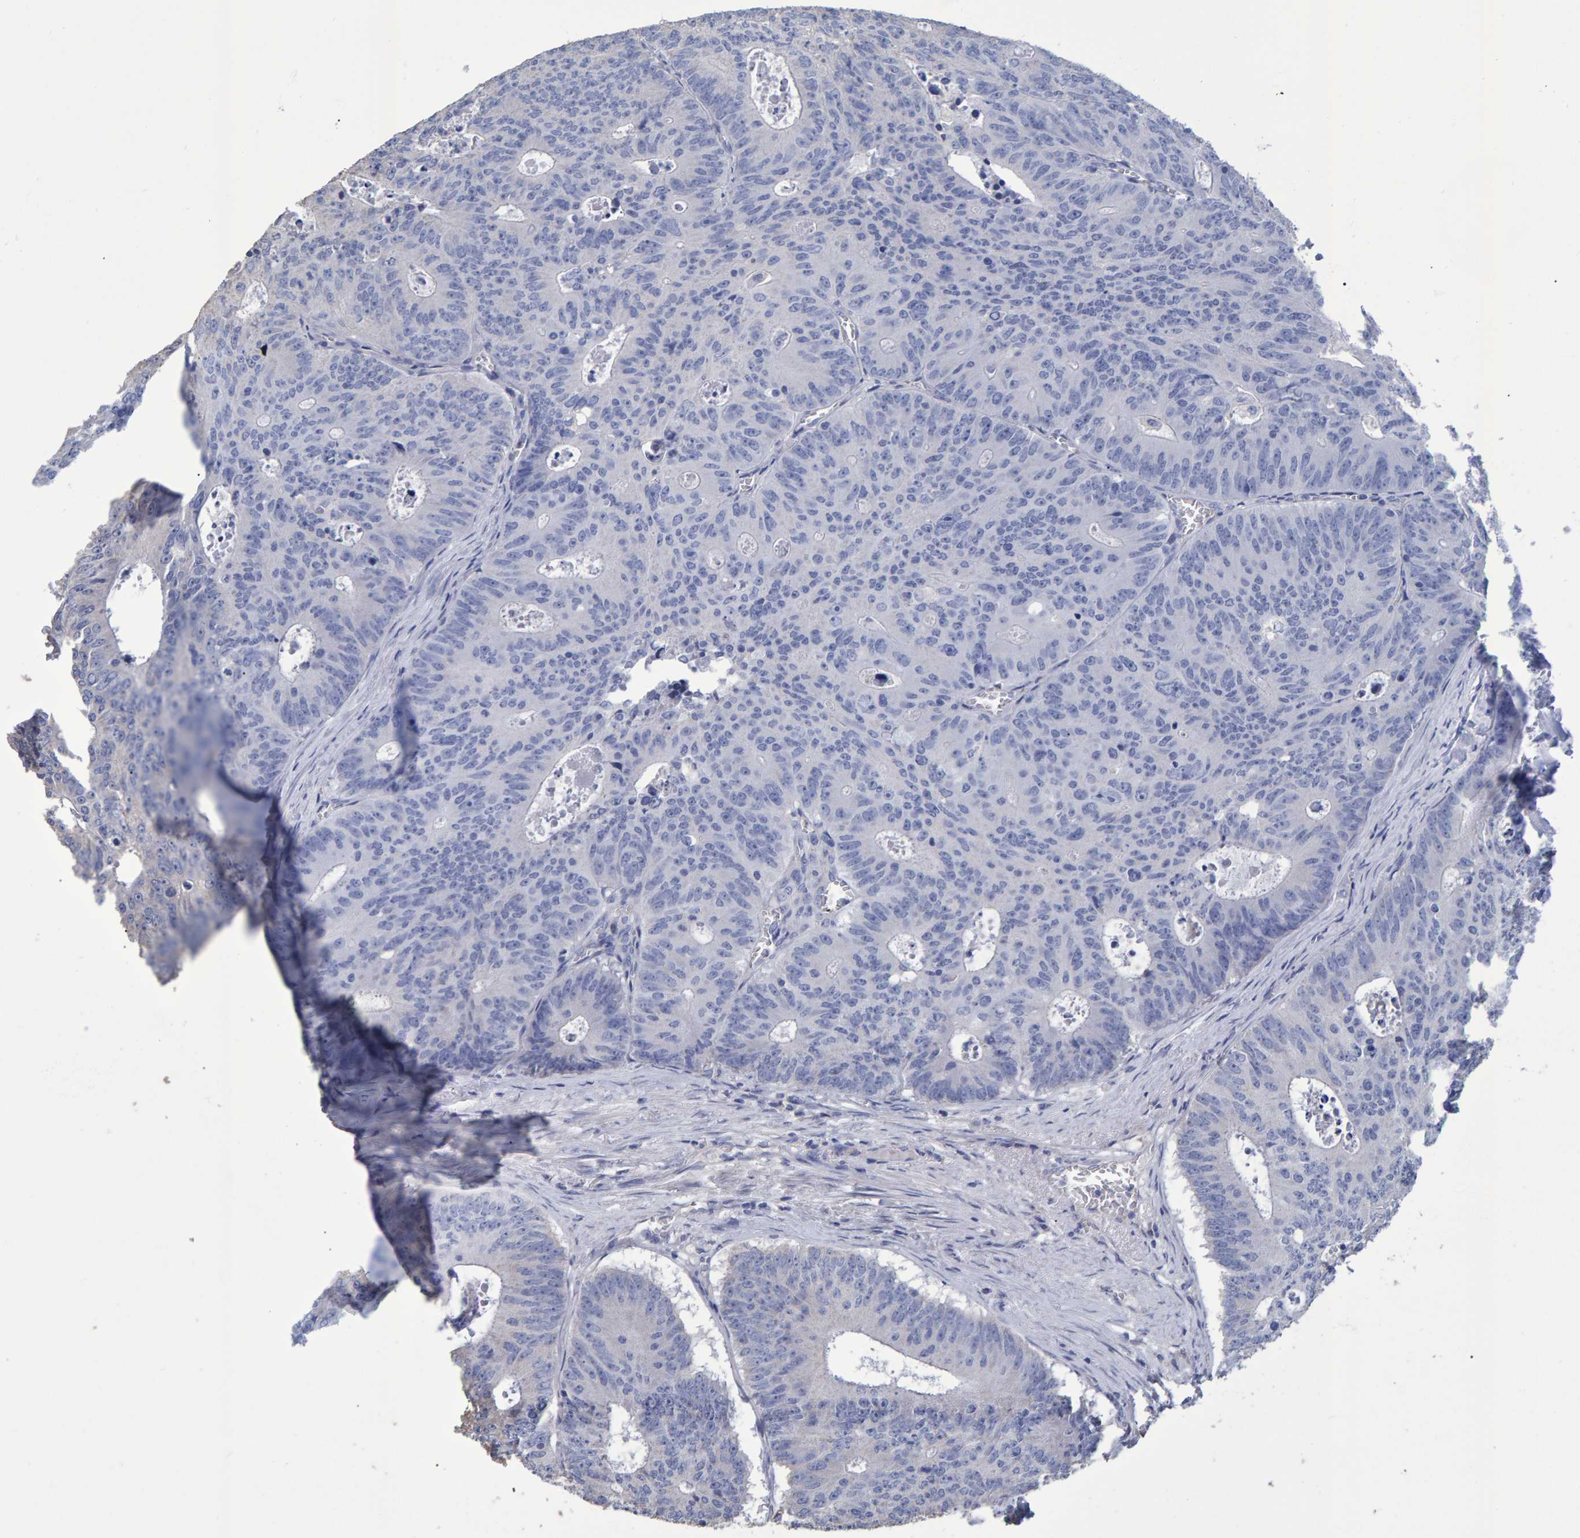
{"staining": {"intensity": "negative", "quantity": "none", "location": "none"}, "tissue": "colorectal cancer", "cell_type": "Tumor cells", "image_type": "cancer", "snomed": [{"axis": "morphology", "description": "Adenocarcinoma, NOS"}, {"axis": "topography", "description": "Colon"}], "caption": "High power microscopy micrograph of an immunohistochemistry image of colorectal cancer (adenocarcinoma), revealing no significant positivity in tumor cells.", "gene": "HEMGN", "patient": {"sex": "male", "age": 87}}